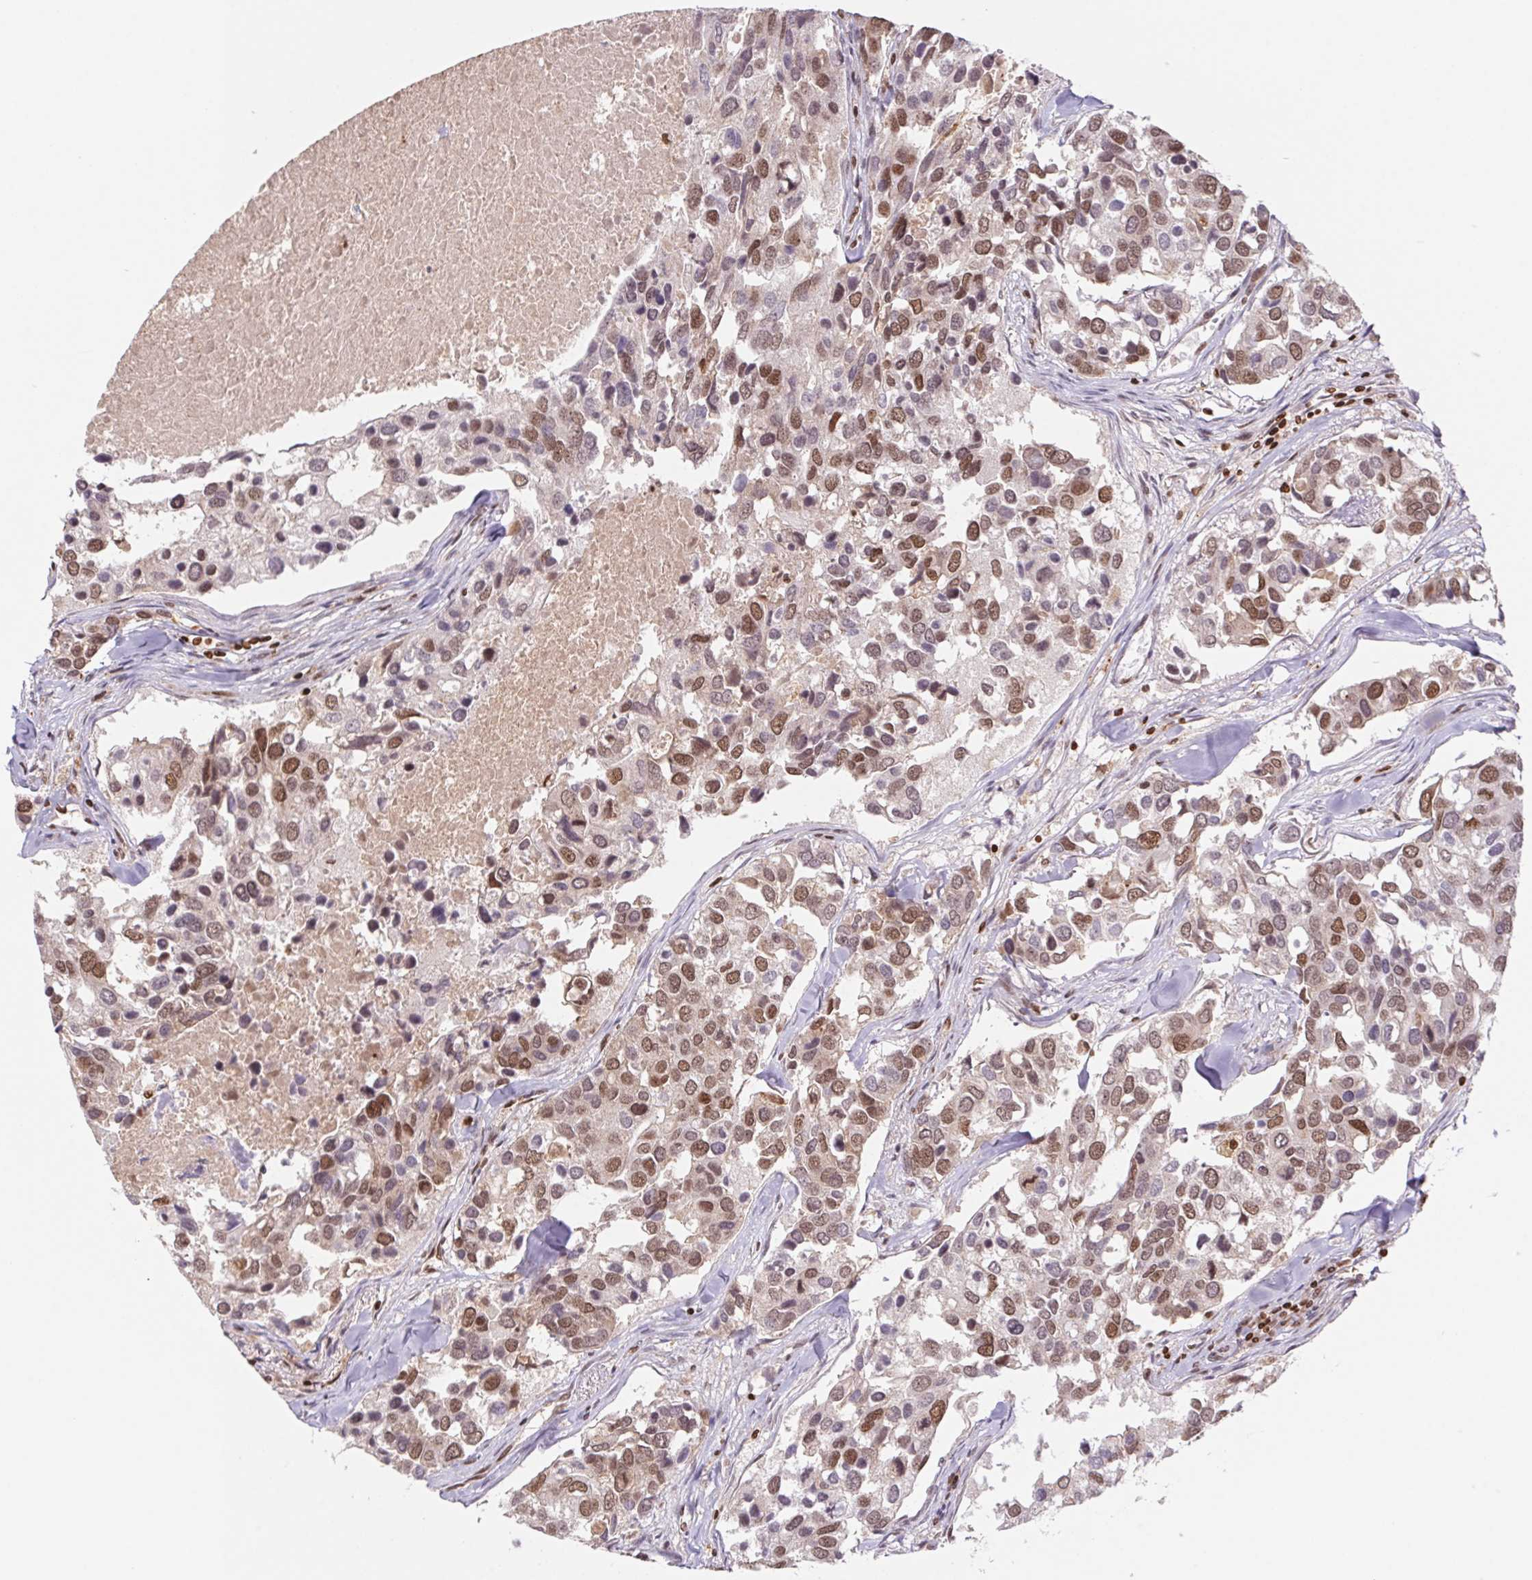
{"staining": {"intensity": "moderate", "quantity": ">75%", "location": "nuclear"}, "tissue": "breast cancer", "cell_type": "Tumor cells", "image_type": "cancer", "snomed": [{"axis": "morphology", "description": "Duct carcinoma"}, {"axis": "topography", "description": "Breast"}], "caption": "Brown immunohistochemical staining in human breast cancer shows moderate nuclear positivity in about >75% of tumor cells. The protein is shown in brown color, while the nuclei are stained blue.", "gene": "POLD3", "patient": {"sex": "female", "age": 83}}